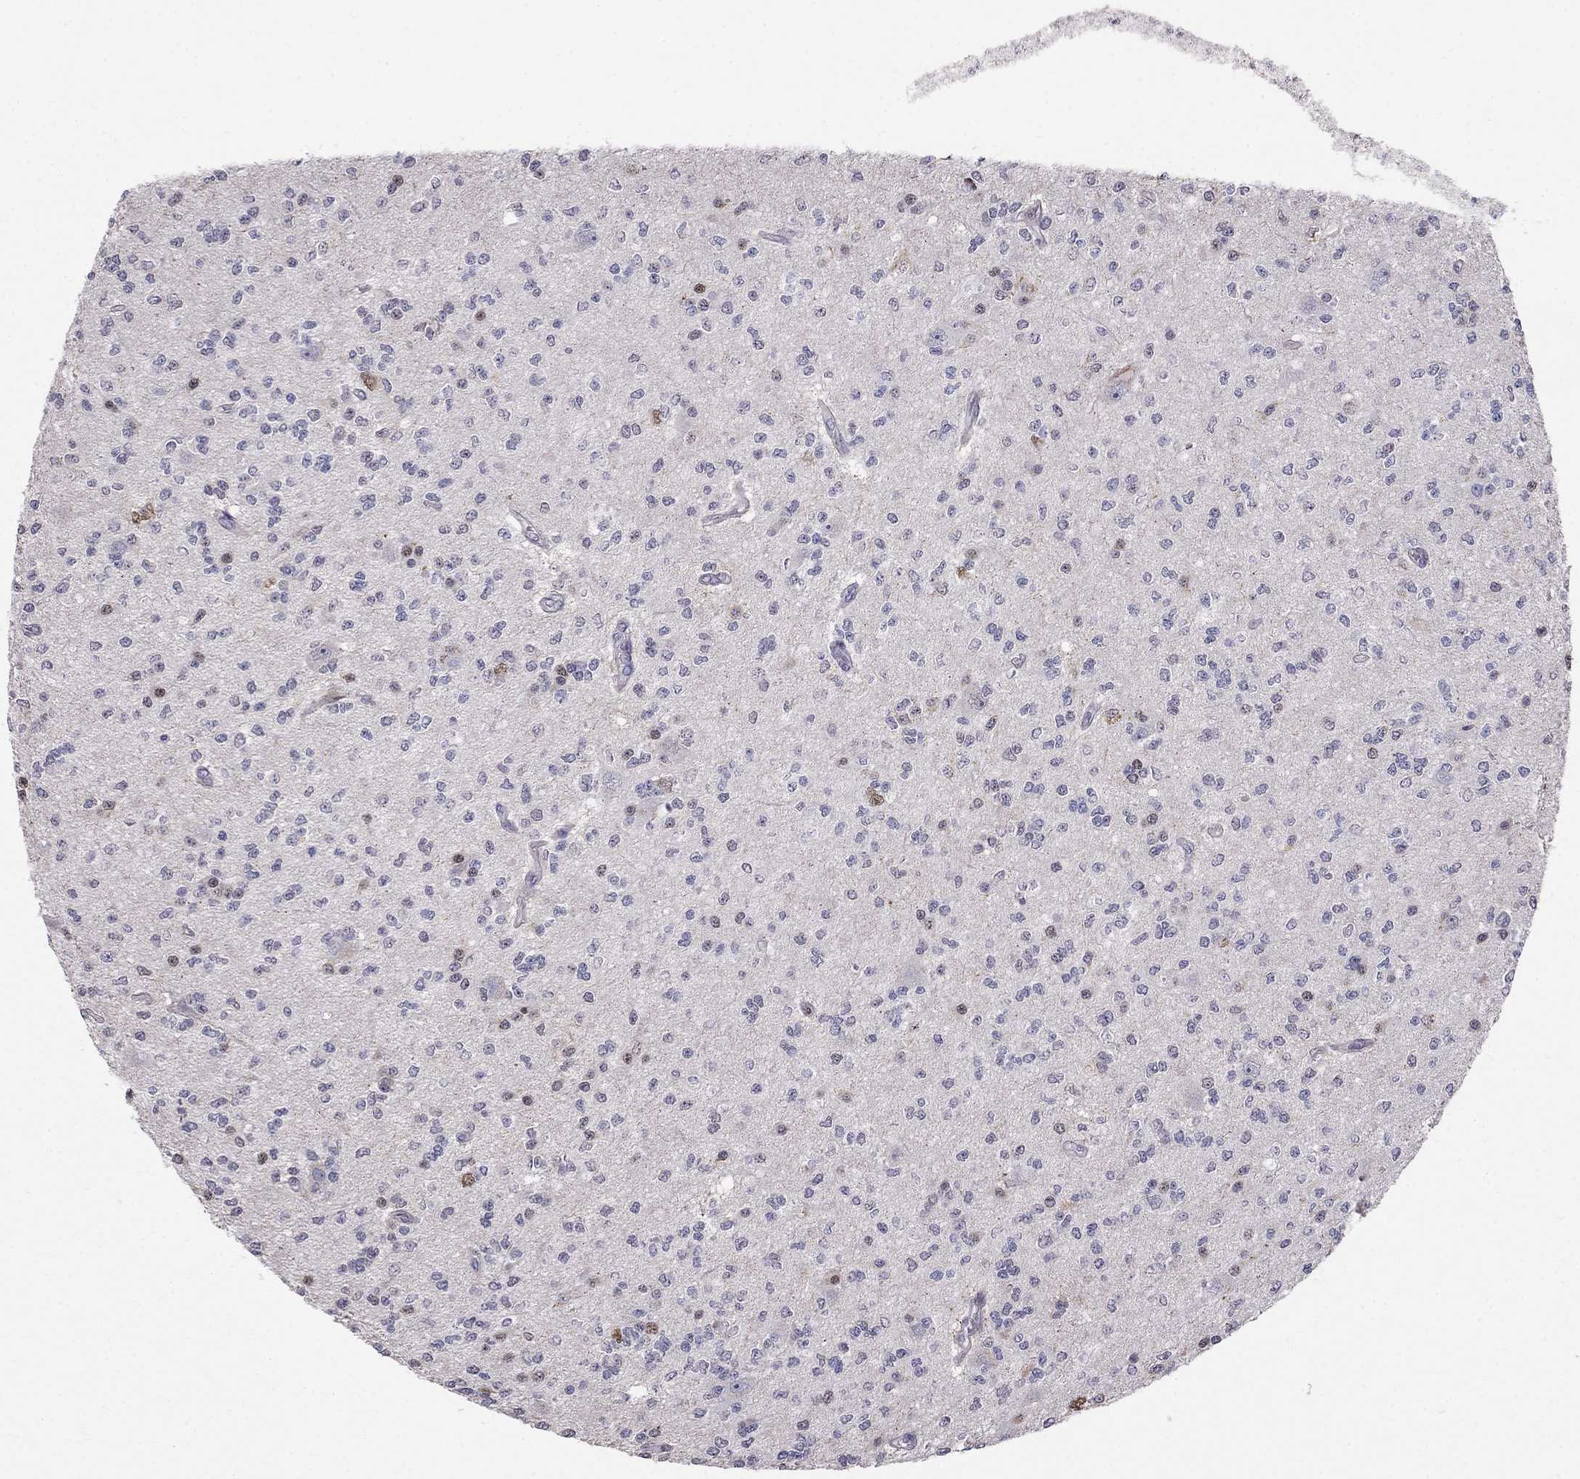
{"staining": {"intensity": "negative", "quantity": "none", "location": "none"}, "tissue": "glioma", "cell_type": "Tumor cells", "image_type": "cancer", "snomed": [{"axis": "morphology", "description": "Glioma, malignant, Low grade"}, {"axis": "topography", "description": "Brain"}], "caption": "Immunohistochemistry (IHC) histopathology image of glioma stained for a protein (brown), which shows no positivity in tumor cells.", "gene": "LRRC39", "patient": {"sex": "male", "age": 67}}